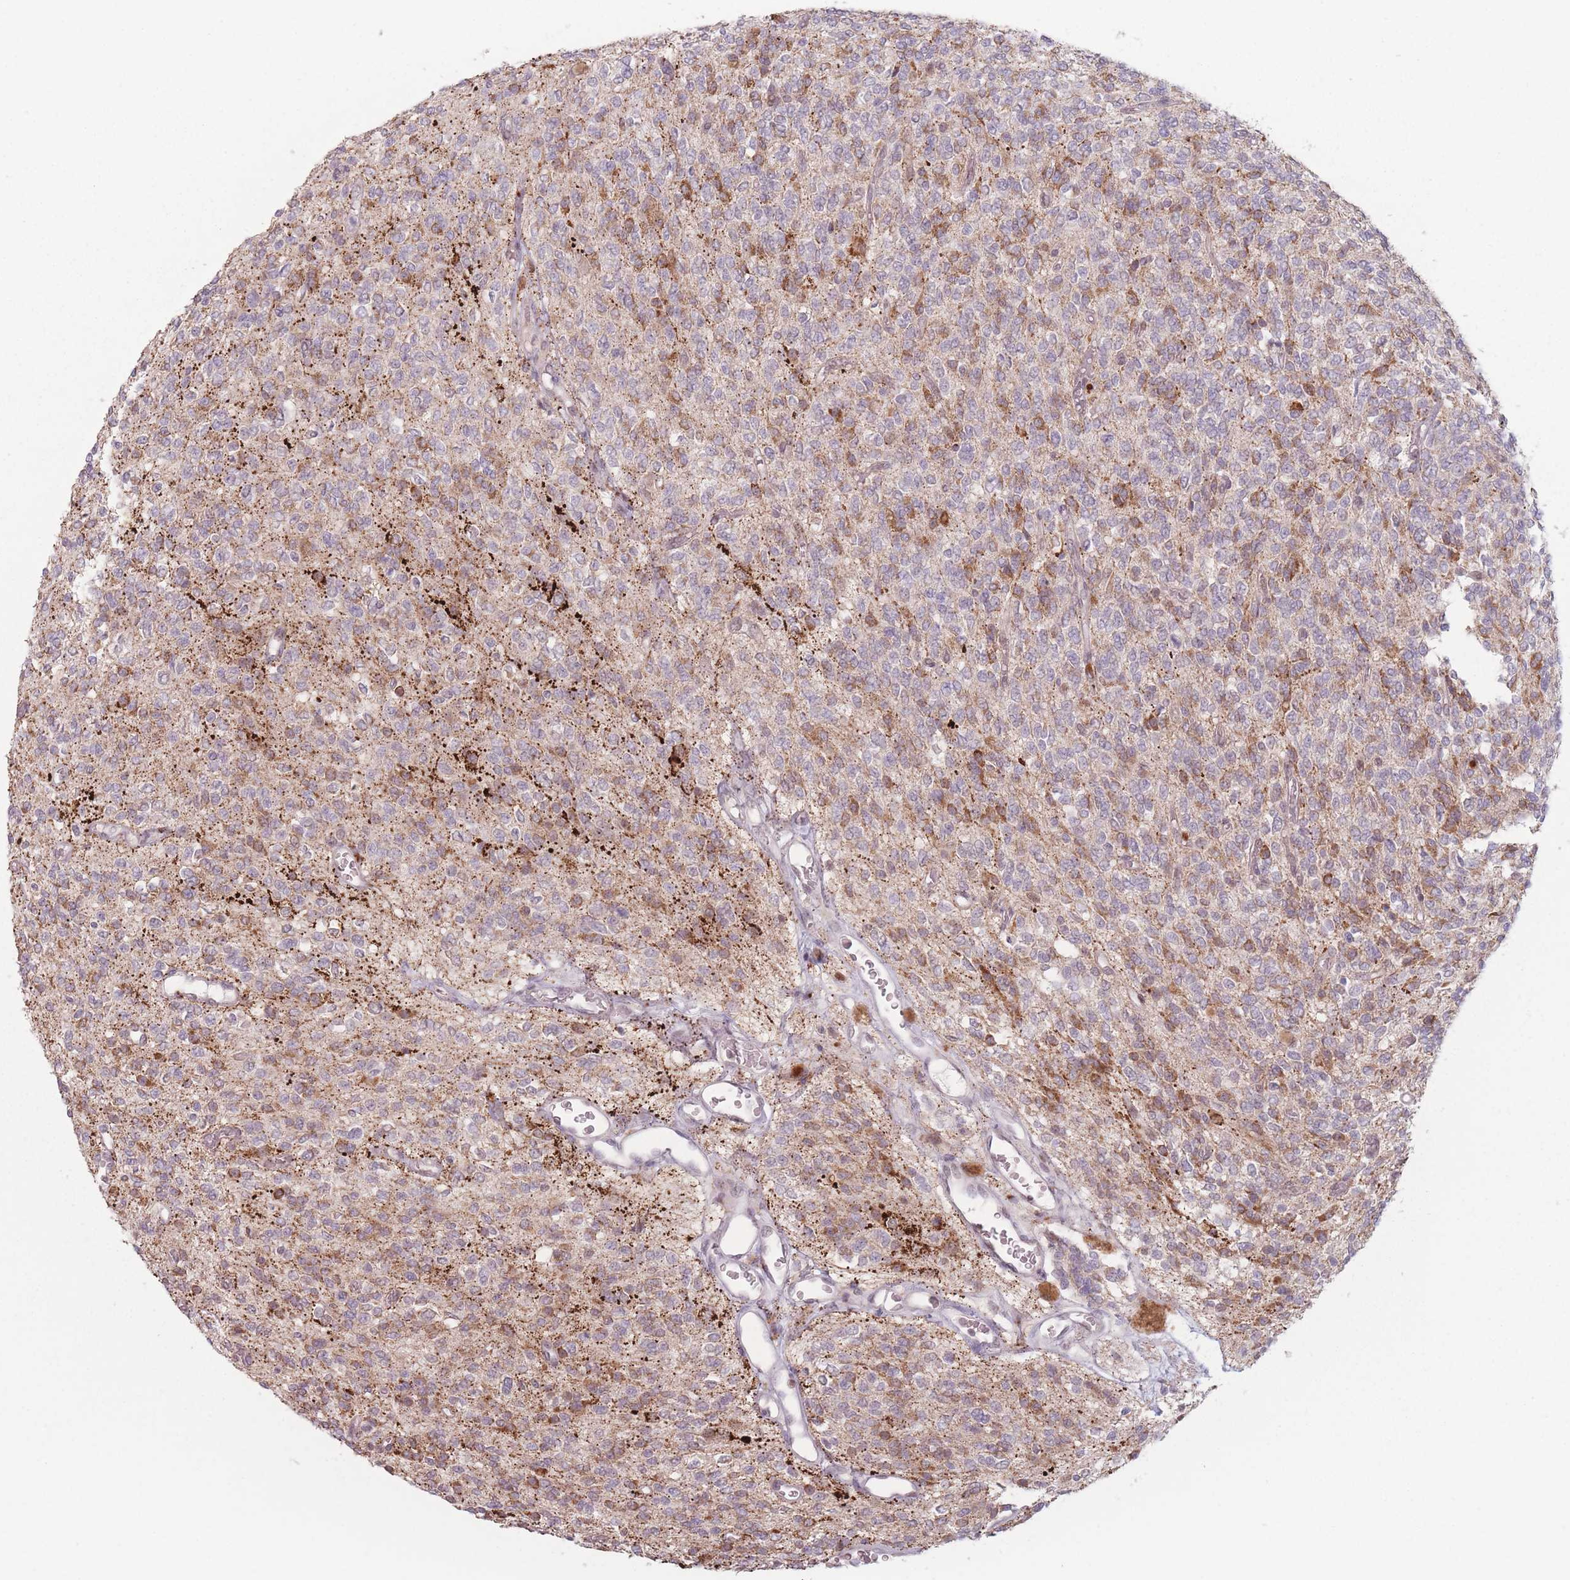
{"staining": {"intensity": "moderate", "quantity": "<25%", "location": "cytoplasmic/membranous"}, "tissue": "glioma", "cell_type": "Tumor cells", "image_type": "cancer", "snomed": [{"axis": "morphology", "description": "Glioma, malignant, High grade"}, {"axis": "topography", "description": "Brain"}], "caption": "IHC histopathology image of neoplastic tissue: glioma stained using IHC reveals low levels of moderate protein expression localized specifically in the cytoplasmic/membranous of tumor cells, appearing as a cytoplasmic/membranous brown color.", "gene": "OR10C1", "patient": {"sex": "male", "age": 34}}